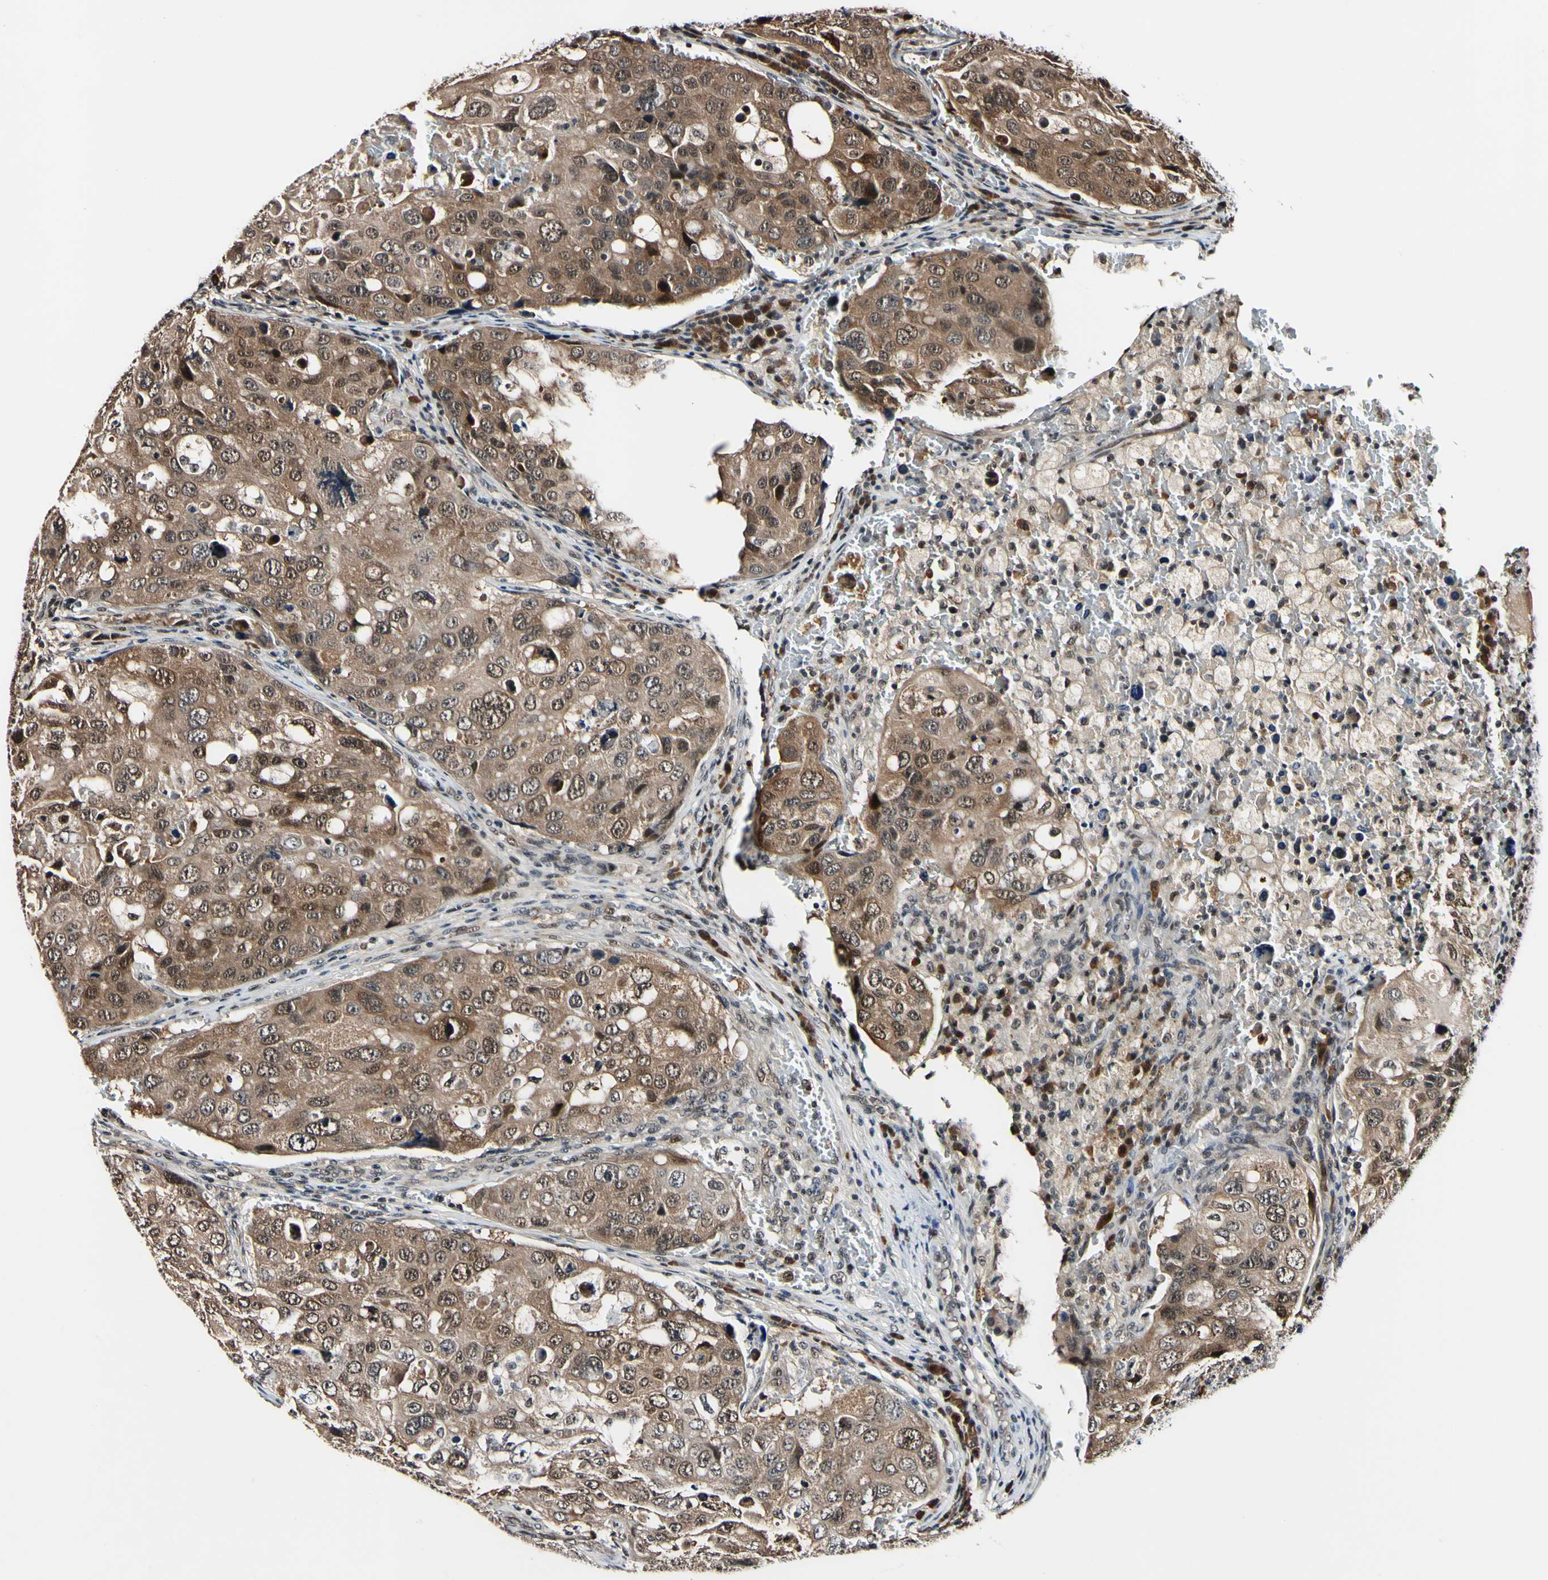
{"staining": {"intensity": "weak", "quantity": ">75%", "location": "cytoplasmic/membranous,nuclear"}, "tissue": "urothelial cancer", "cell_type": "Tumor cells", "image_type": "cancer", "snomed": [{"axis": "morphology", "description": "Urothelial carcinoma, High grade"}, {"axis": "topography", "description": "Lymph node"}, {"axis": "topography", "description": "Urinary bladder"}], "caption": "Urothelial cancer tissue reveals weak cytoplasmic/membranous and nuclear expression in about >75% of tumor cells, visualized by immunohistochemistry.", "gene": "PSMD10", "patient": {"sex": "male", "age": 51}}